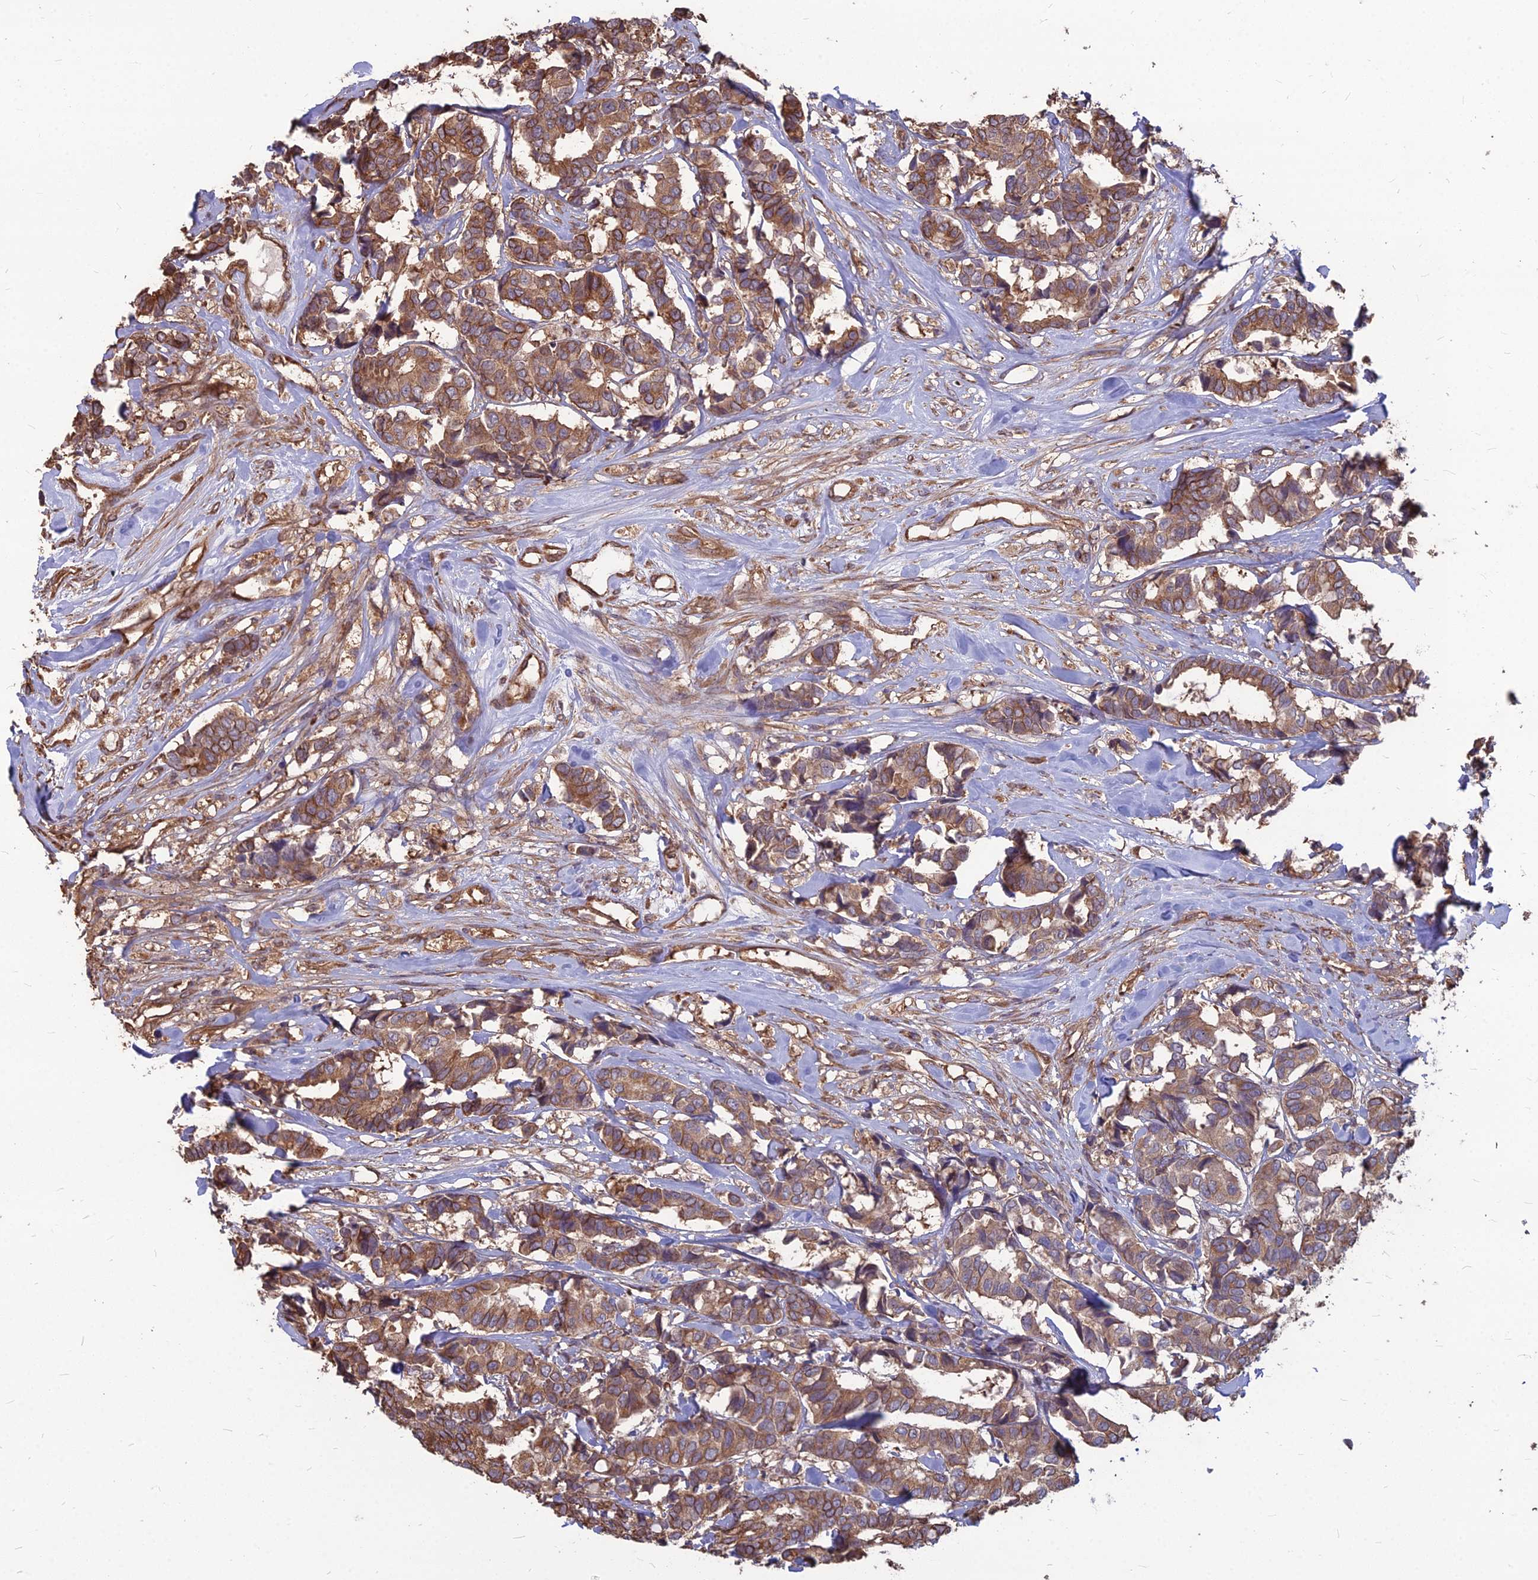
{"staining": {"intensity": "moderate", "quantity": ">75%", "location": "cytoplasmic/membranous"}, "tissue": "breast cancer", "cell_type": "Tumor cells", "image_type": "cancer", "snomed": [{"axis": "morphology", "description": "Normal tissue, NOS"}, {"axis": "morphology", "description": "Duct carcinoma"}, {"axis": "topography", "description": "Breast"}], "caption": "The micrograph exhibits staining of invasive ductal carcinoma (breast), revealing moderate cytoplasmic/membranous protein positivity (brown color) within tumor cells.", "gene": "LSM6", "patient": {"sex": "female", "age": 87}}